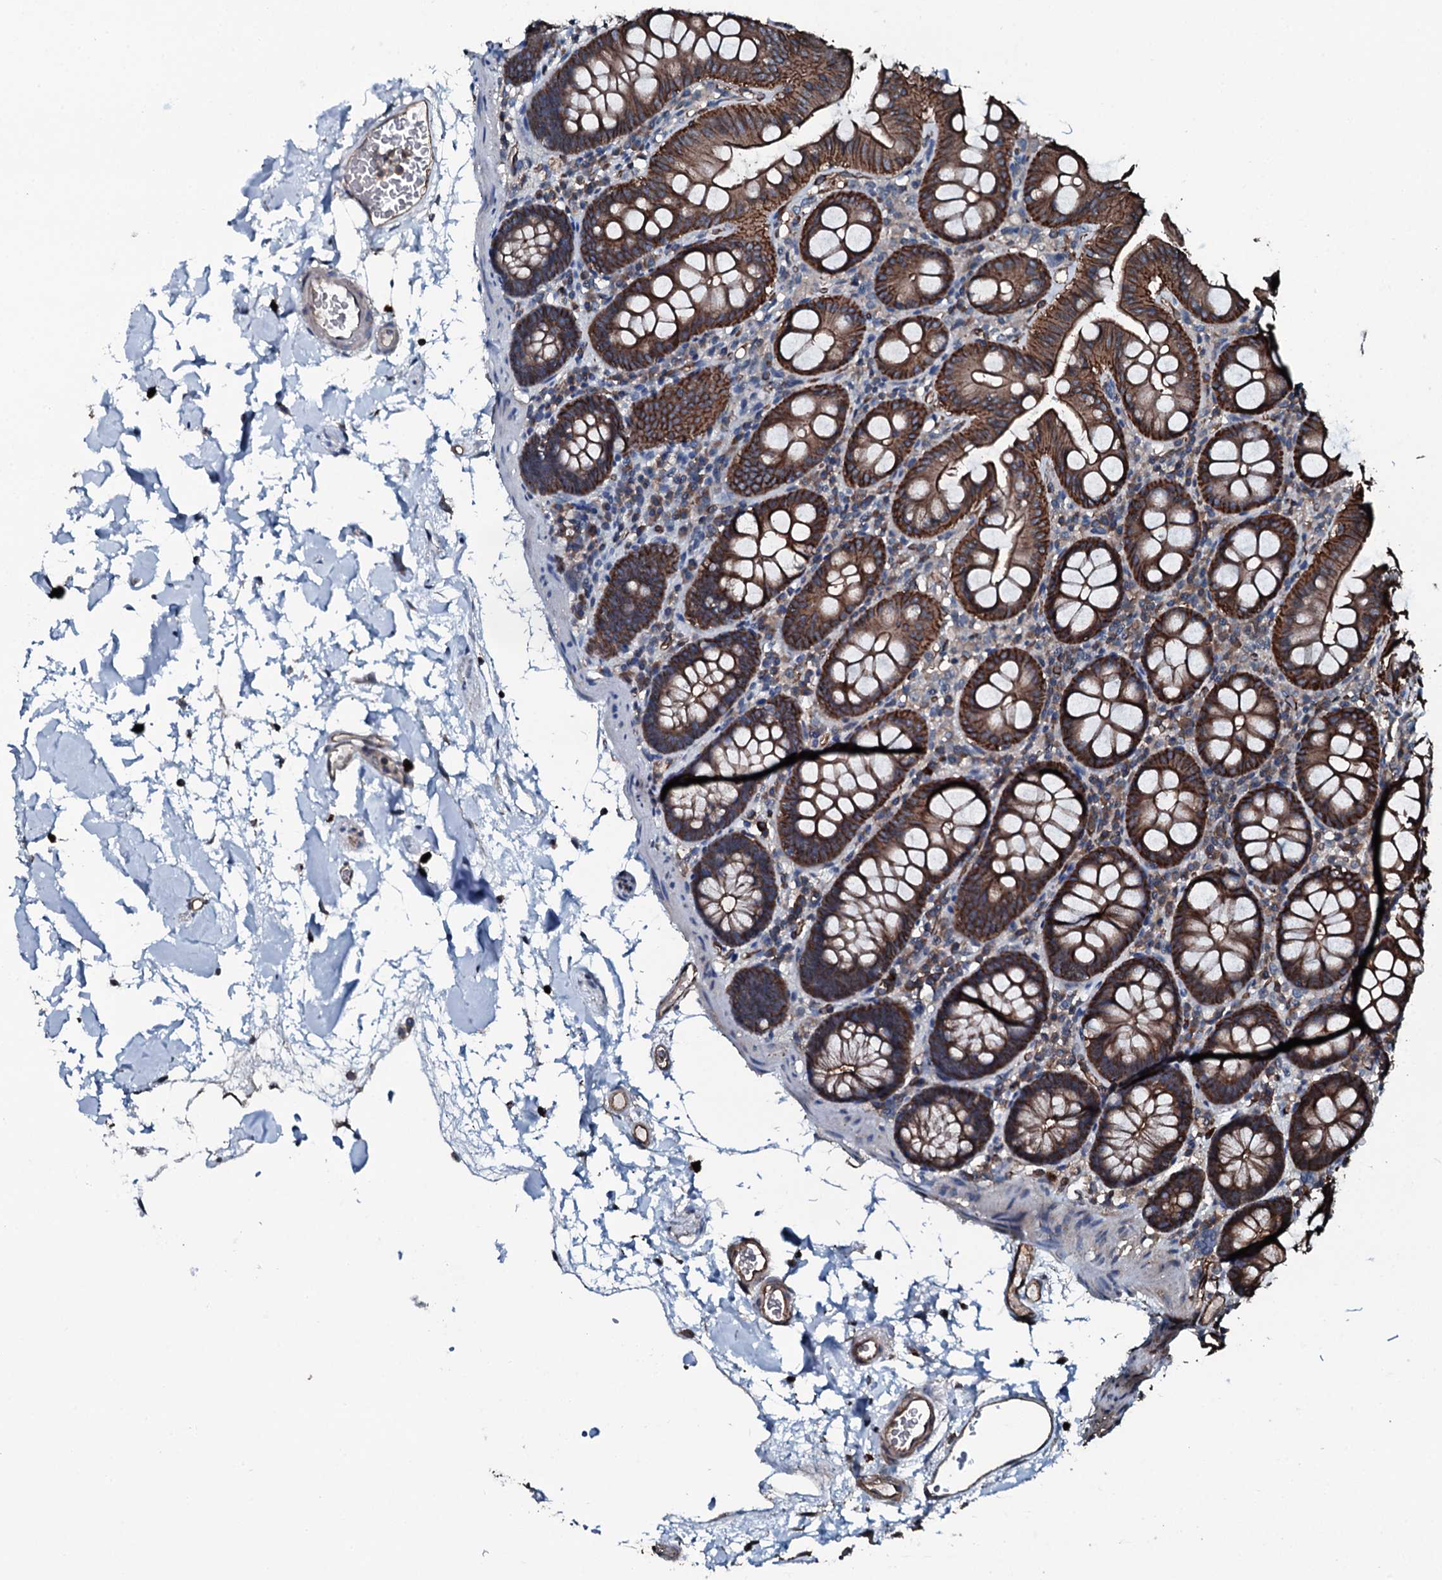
{"staining": {"intensity": "strong", "quantity": ">75%", "location": "cytoplasmic/membranous"}, "tissue": "colon", "cell_type": "Endothelial cells", "image_type": "normal", "snomed": [{"axis": "morphology", "description": "Normal tissue, NOS"}, {"axis": "topography", "description": "Colon"}], "caption": "Endothelial cells reveal high levels of strong cytoplasmic/membranous expression in approximately >75% of cells in unremarkable human colon. The staining was performed using DAB, with brown indicating positive protein expression. Nuclei are stained blue with hematoxylin.", "gene": "SLC25A38", "patient": {"sex": "male", "age": 75}}